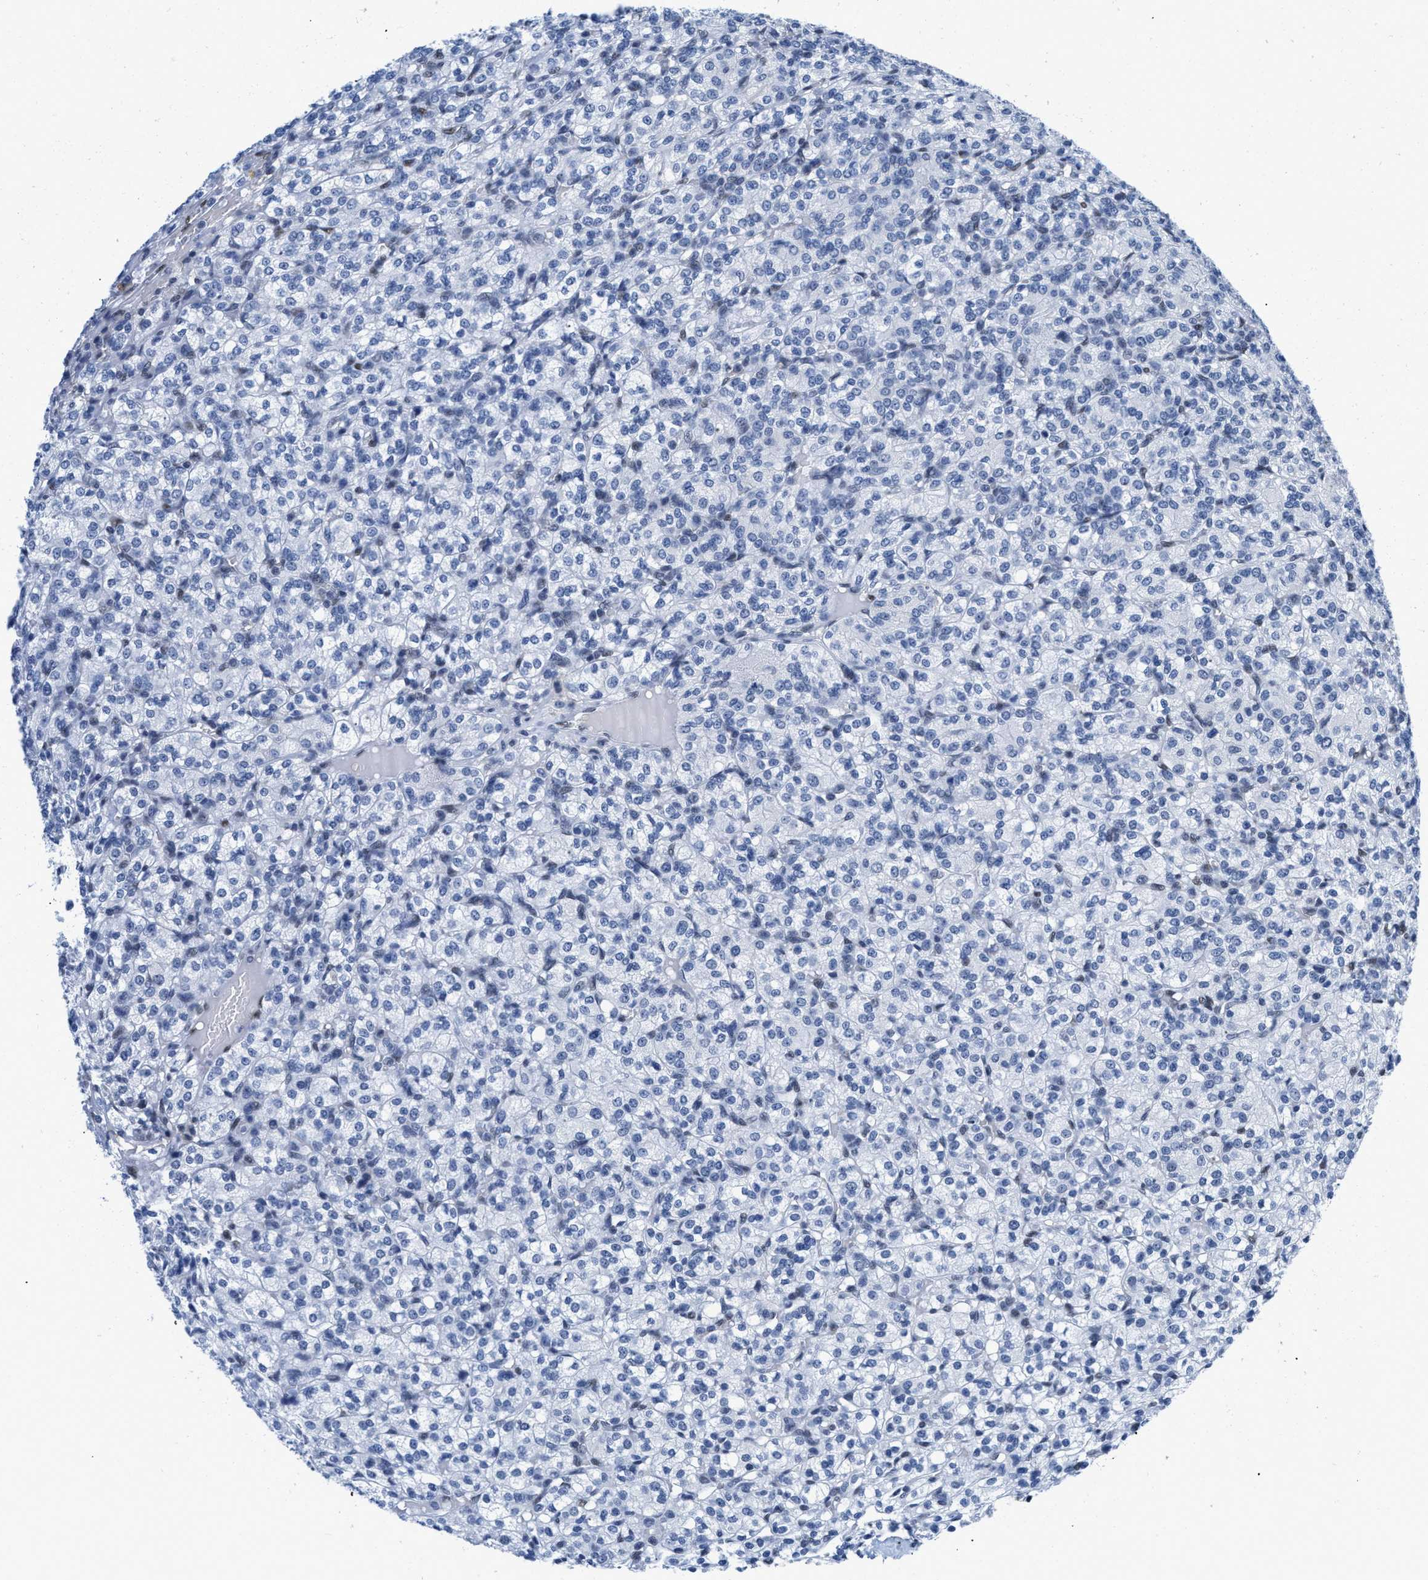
{"staining": {"intensity": "negative", "quantity": "none", "location": "none"}, "tissue": "renal cancer", "cell_type": "Tumor cells", "image_type": "cancer", "snomed": [{"axis": "morphology", "description": "Adenocarcinoma, NOS"}, {"axis": "topography", "description": "Kidney"}], "caption": "The immunohistochemistry (IHC) histopathology image has no significant staining in tumor cells of renal cancer tissue.", "gene": "CTBP1", "patient": {"sex": "male", "age": 77}}